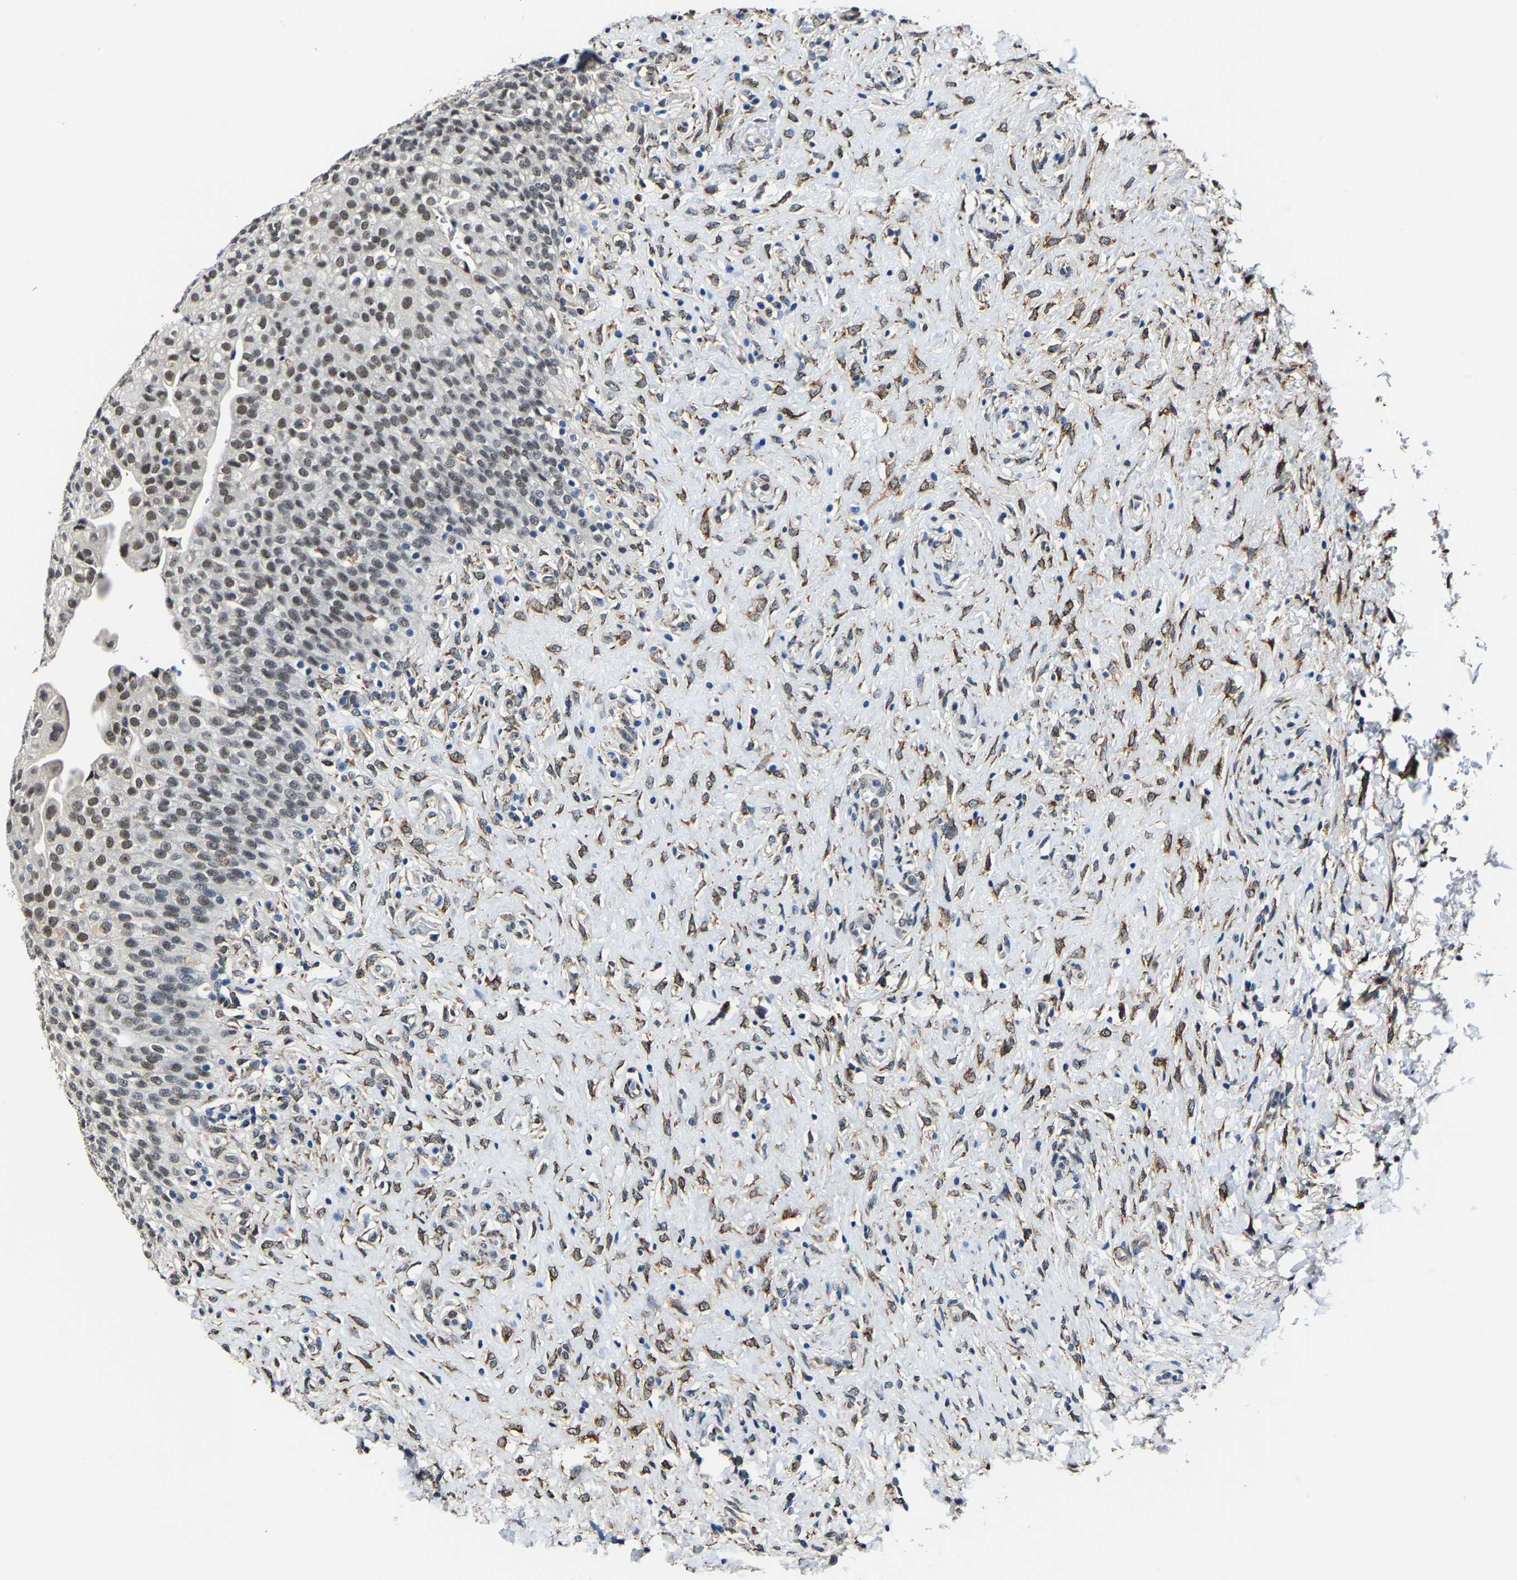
{"staining": {"intensity": "strong", "quantity": "25%-75%", "location": "nuclear"}, "tissue": "urinary bladder", "cell_type": "Urothelial cells", "image_type": "normal", "snomed": [{"axis": "morphology", "description": "Urothelial carcinoma, High grade"}, {"axis": "topography", "description": "Urinary bladder"}], "caption": "Urinary bladder stained with DAB immunohistochemistry (IHC) shows high levels of strong nuclear expression in approximately 25%-75% of urothelial cells. The staining was performed using DAB to visualize the protein expression in brown, while the nuclei were stained in blue with hematoxylin (Magnification: 20x).", "gene": "METTL1", "patient": {"sex": "male", "age": 46}}